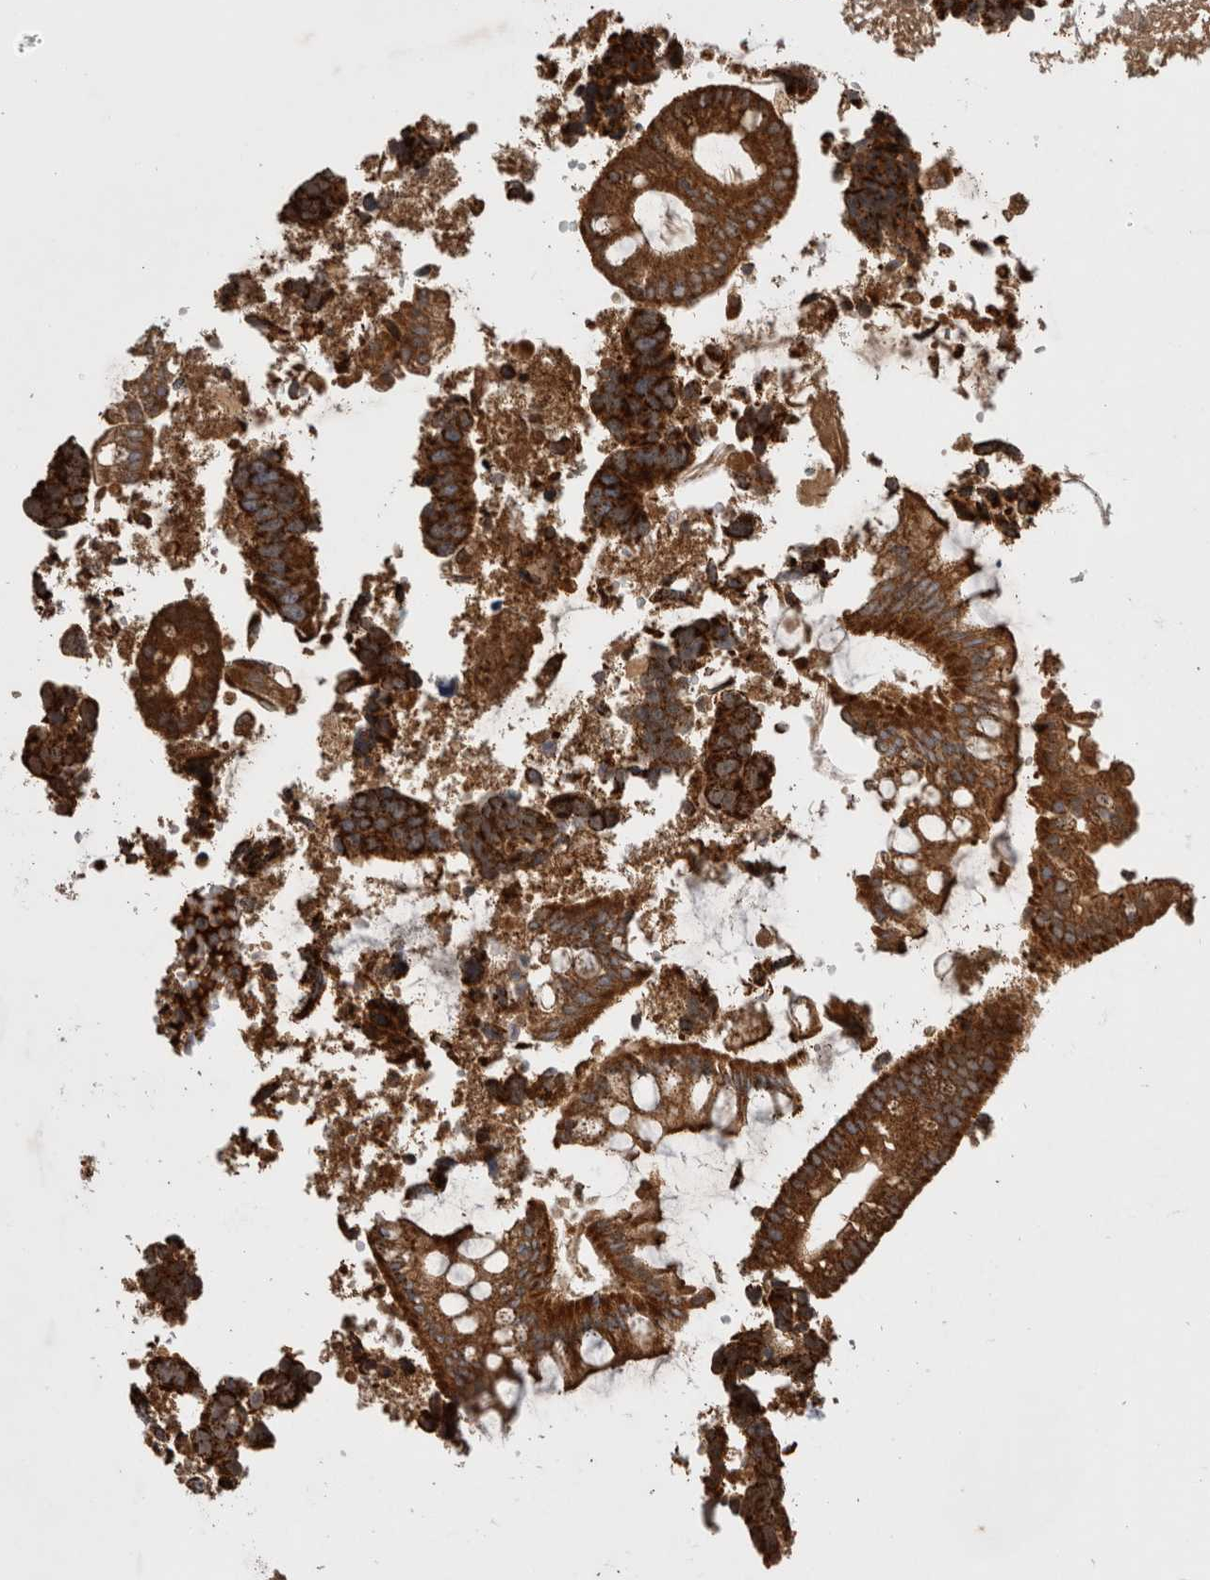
{"staining": {"intensity": "strong", "quantity": ">75%", "location": "cytoplasmic/membranous"}, "tissue": "colorectal cancer", "cell_type": "Tumor cells", "image_type": "cancer", "snomed": [{"axis": "morphology", "description": "Adenocarcinoma, NOS"}, {"axis": "topography", "description": "Rectum"}], "caption": "Immunohistochemical staining of colorectal cancer (adenocarcinoma) exhibits high levels of strong cytoplasmic/membranous protein positivity in about >75% of tumor cells.", "gene": "DARS2", "patient": {"sex": "male", "age": 84}}